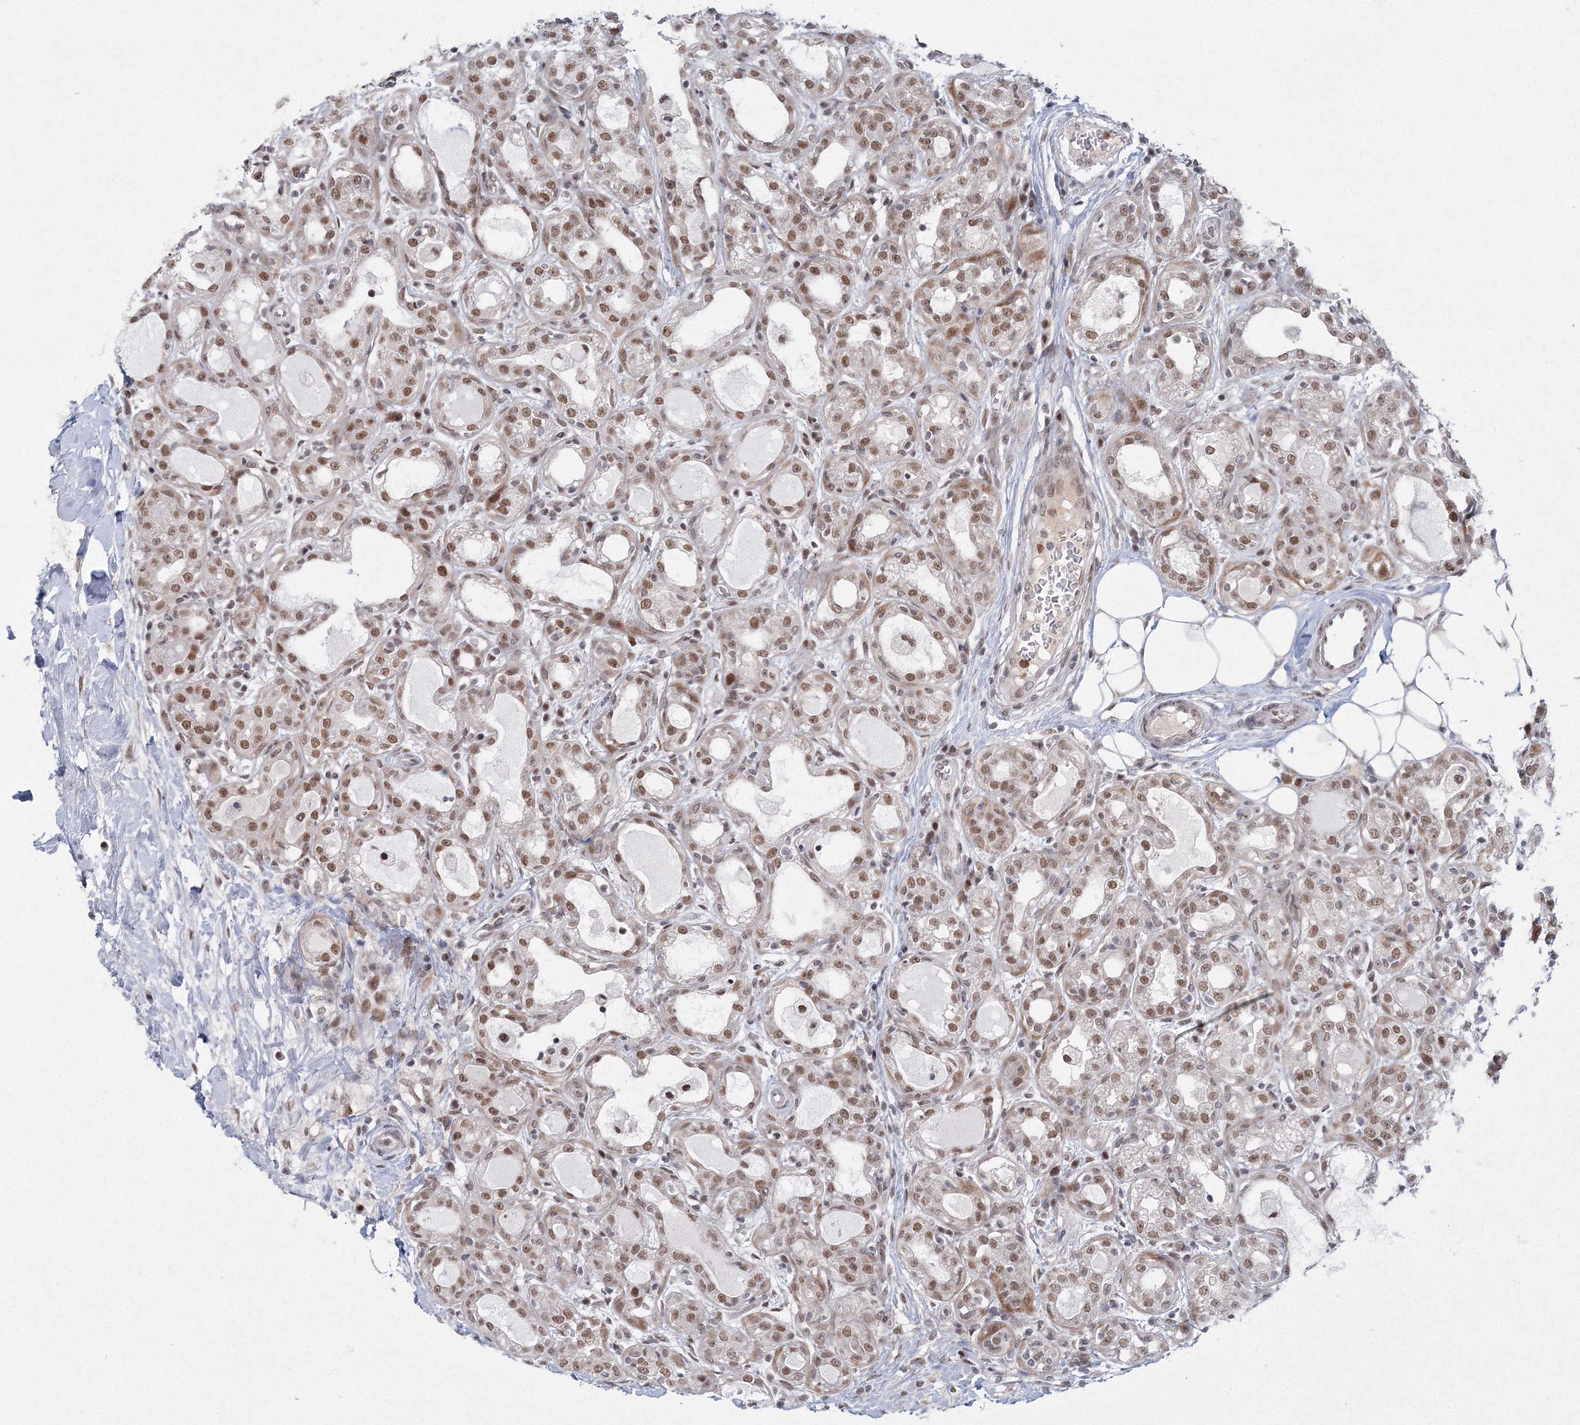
{"staining": {"intensity": "moderate", "quantity": ">75%", "location": "nuclear"}, "tissue": "breast cancer", "cell_type": "Tumor cells", "image_type": "cancer", "snomed": [{"axis": "morphology", "description": "Duct carcinoma"}, {"axis": "topography", "description": "Breast"}], "caption": "High-magnification brightfield microscopy of intraductal carcinoma (breast) stained with DAB (brown) and counterstained with hematoxylin (blue). tumor cells exhibit moderate nuclear staining is seen in approximately>75% of cells. (DAB (3,3'-diaminobenzidine) IHC, brown staining for protein, blue staining for nuclei).", "gene": "C3orf33", "patient": {"sex": "female", "age": 27}}